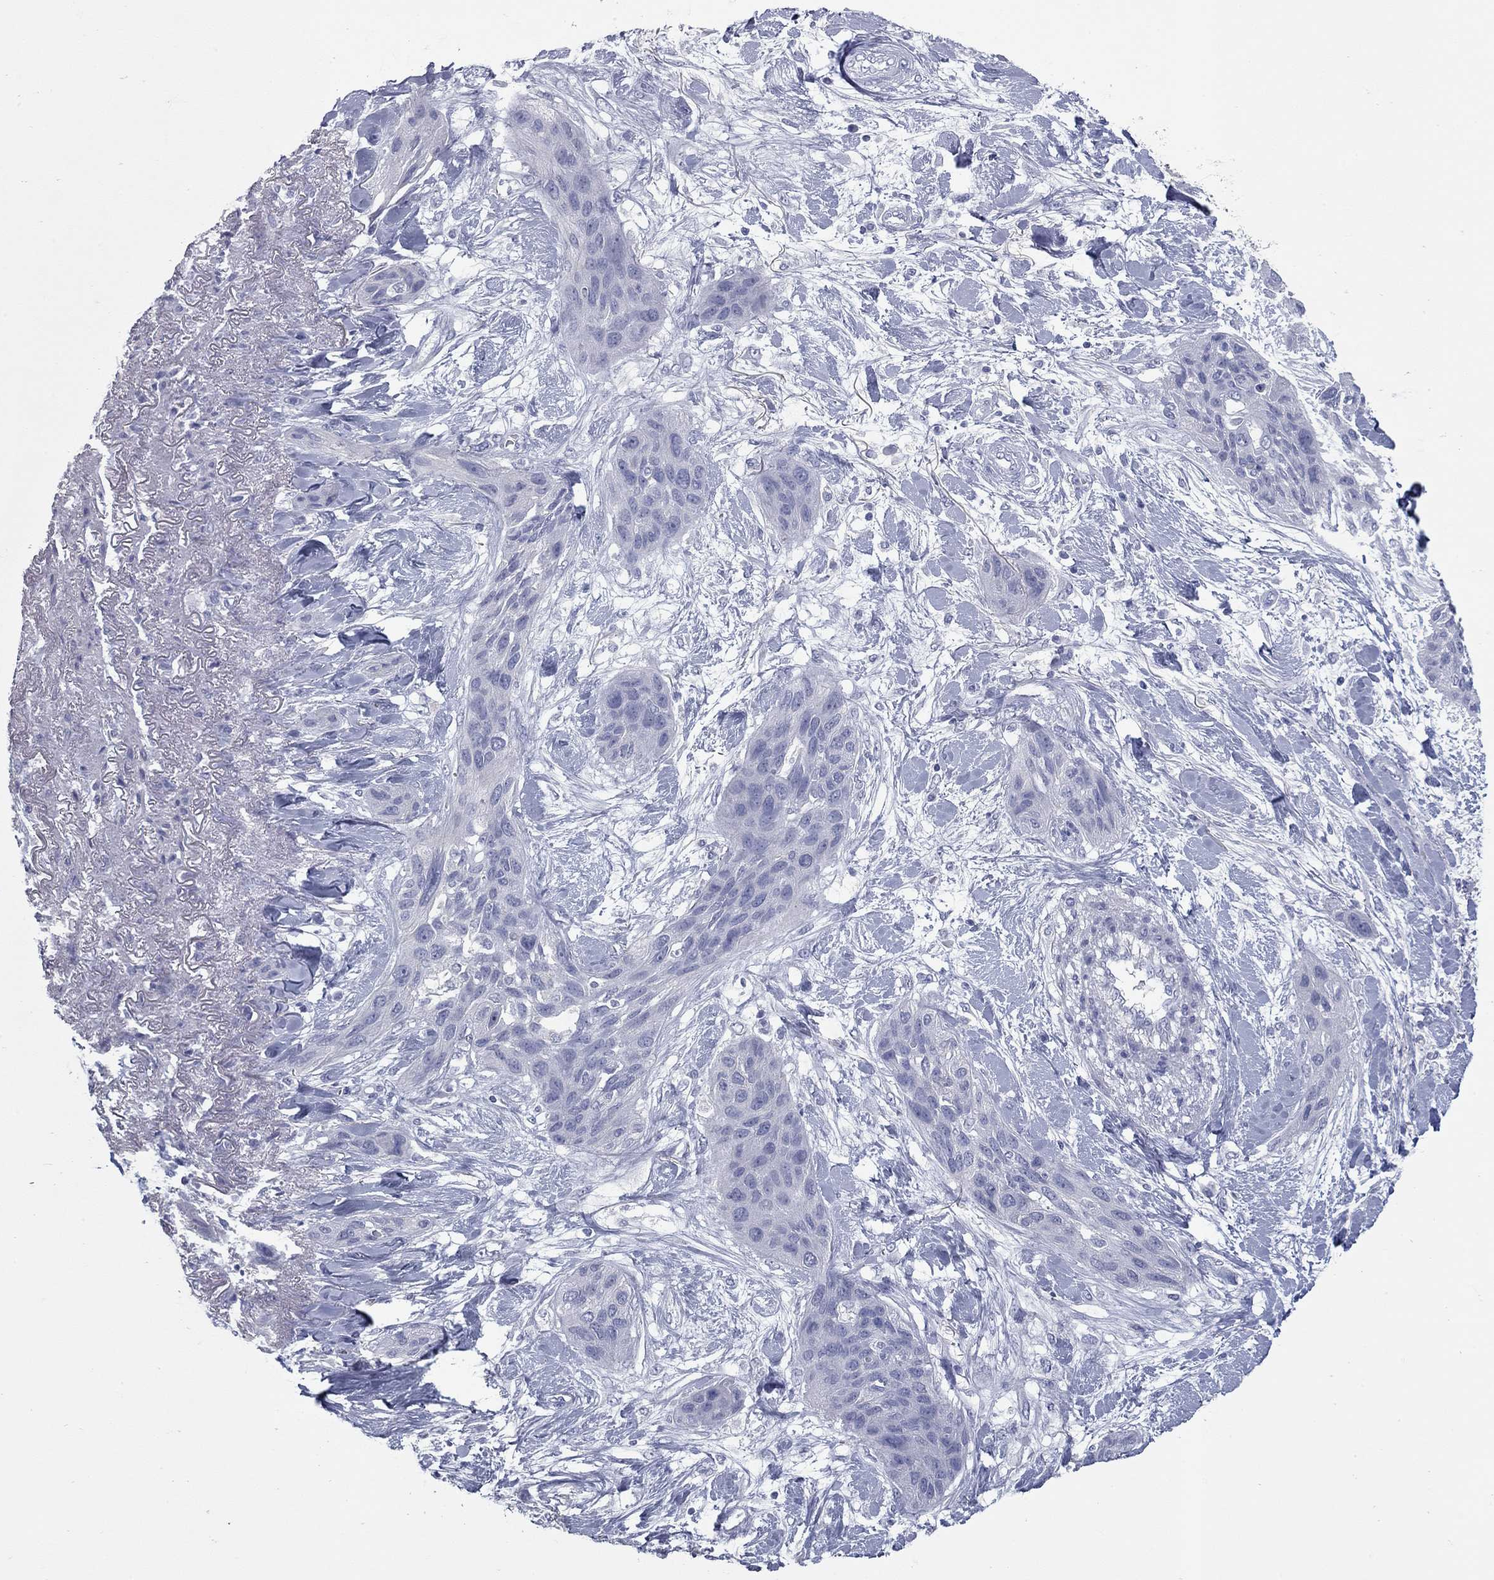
{"staining": {"intensity": "negative", "quantity": "none", "location": "none"}, "tissue": "lung cancer", "cell_type": "Tumor cells", "image_type": "cancer", "snomed": [{"axis": "morphology", "description": "Squamous cell carcinoma, NOS"}, {"axis": "topography", "description": "Lung"}], "caption": "High magnification brightfield microscopy of lung cancer stained with DAB (brown) and counterstained with hematoxylin (blue): tumor cells show no significant expression.", "gene": "KIRREL2", "patient": {"sex": "female", "age": 70}}